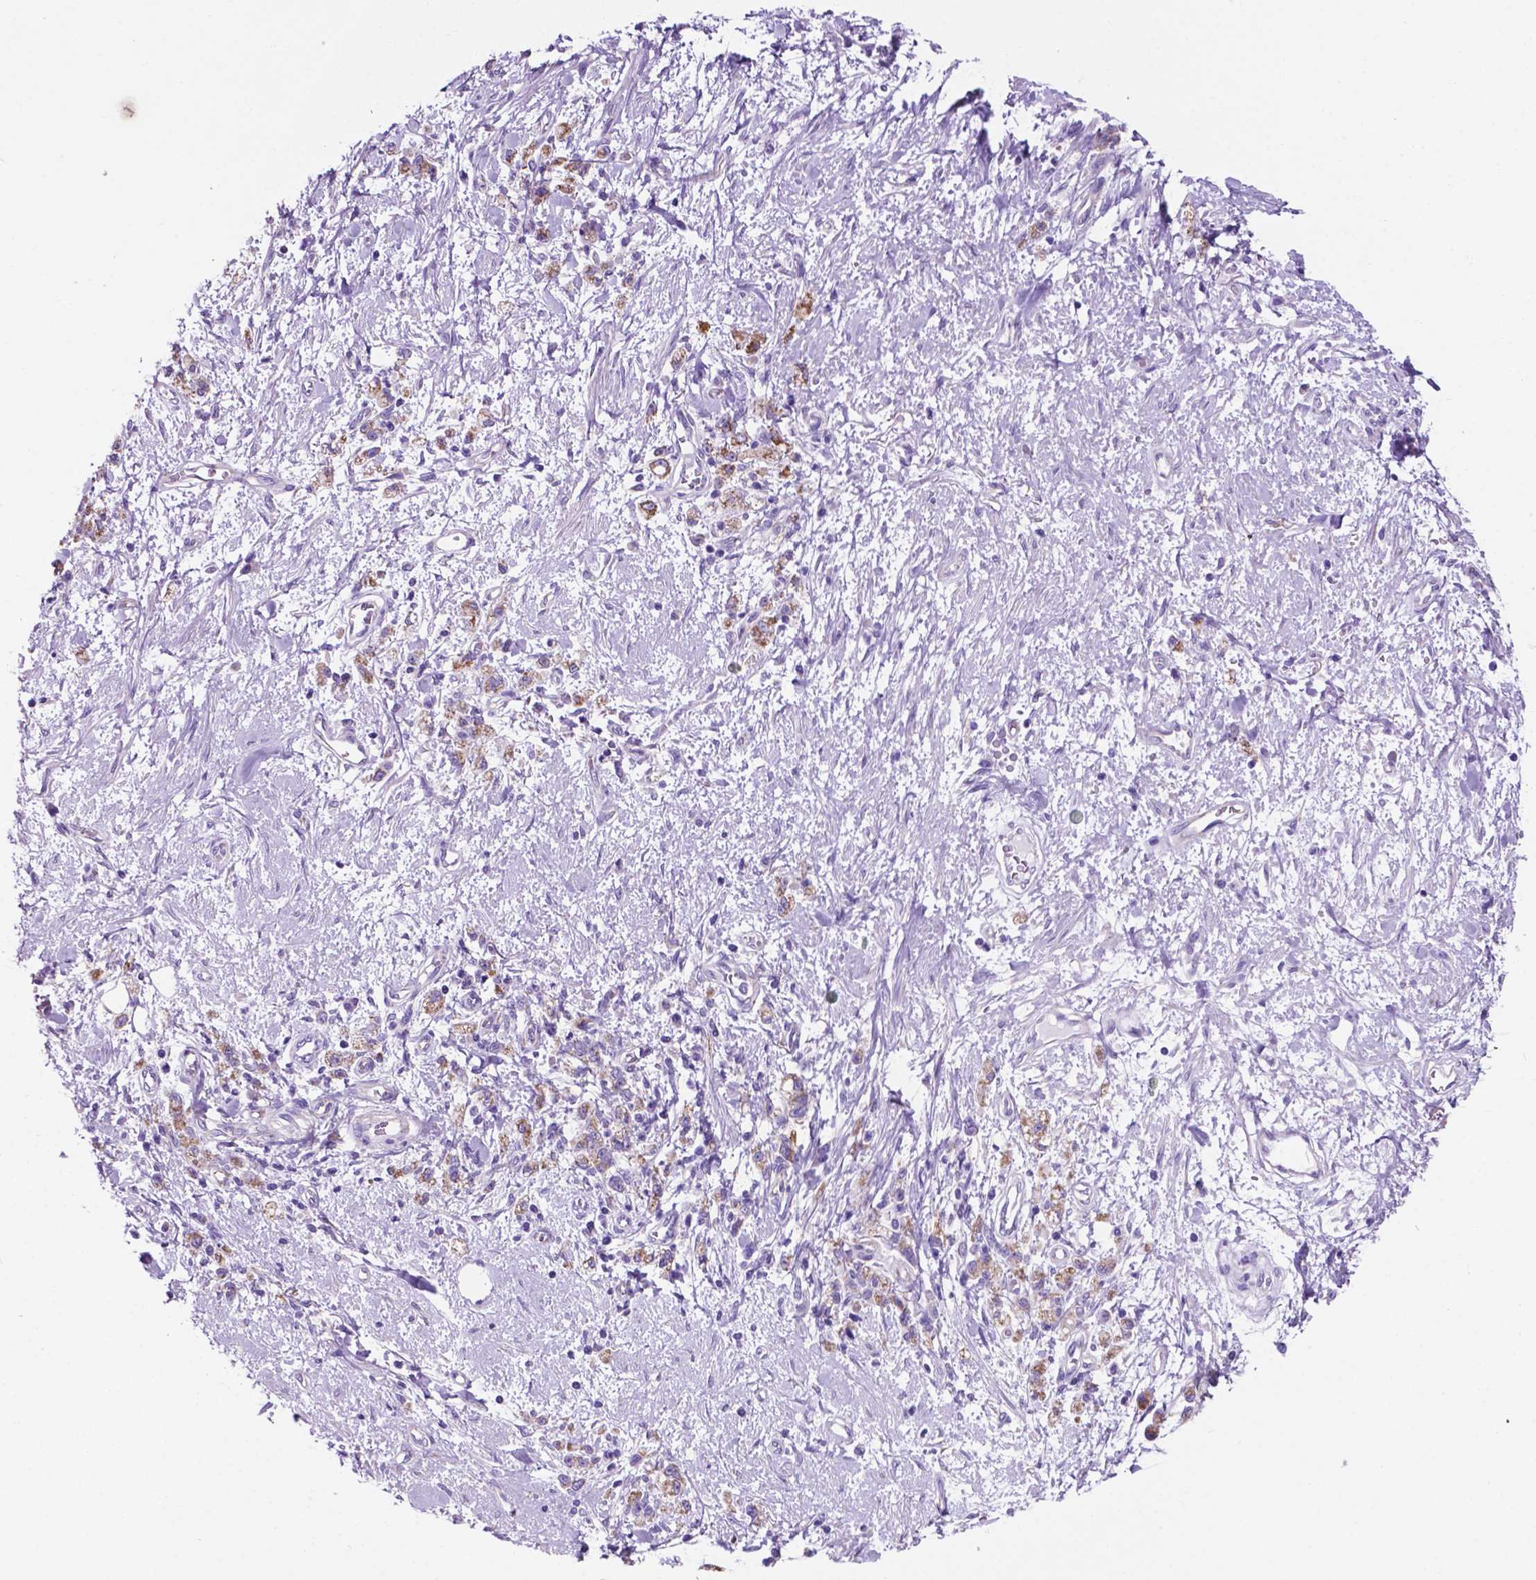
{"staining": {"intensity": "moderate", "quantity": "25%-75%", "location": "cytoplasmic/membranous"}, "tissue": "stomach cancer", "cell_type": "Tumor cells", "image_type": "cancer", "snomed": [{"axis": "morphology", "description": "Adenocarcinoma, NOS"}, {"axis": "topography", "description": "Stomach"}], "caption": "A medium amount of moderate cytoplasmic/membranous positivity is appreciated in about 25%-75% of tumor cells in adenocarcinoma (stomach) tissue. Nuclei are stained in blue.", "gene": "TMEM121B", "patient": {"sex": "male", "age": 77}}